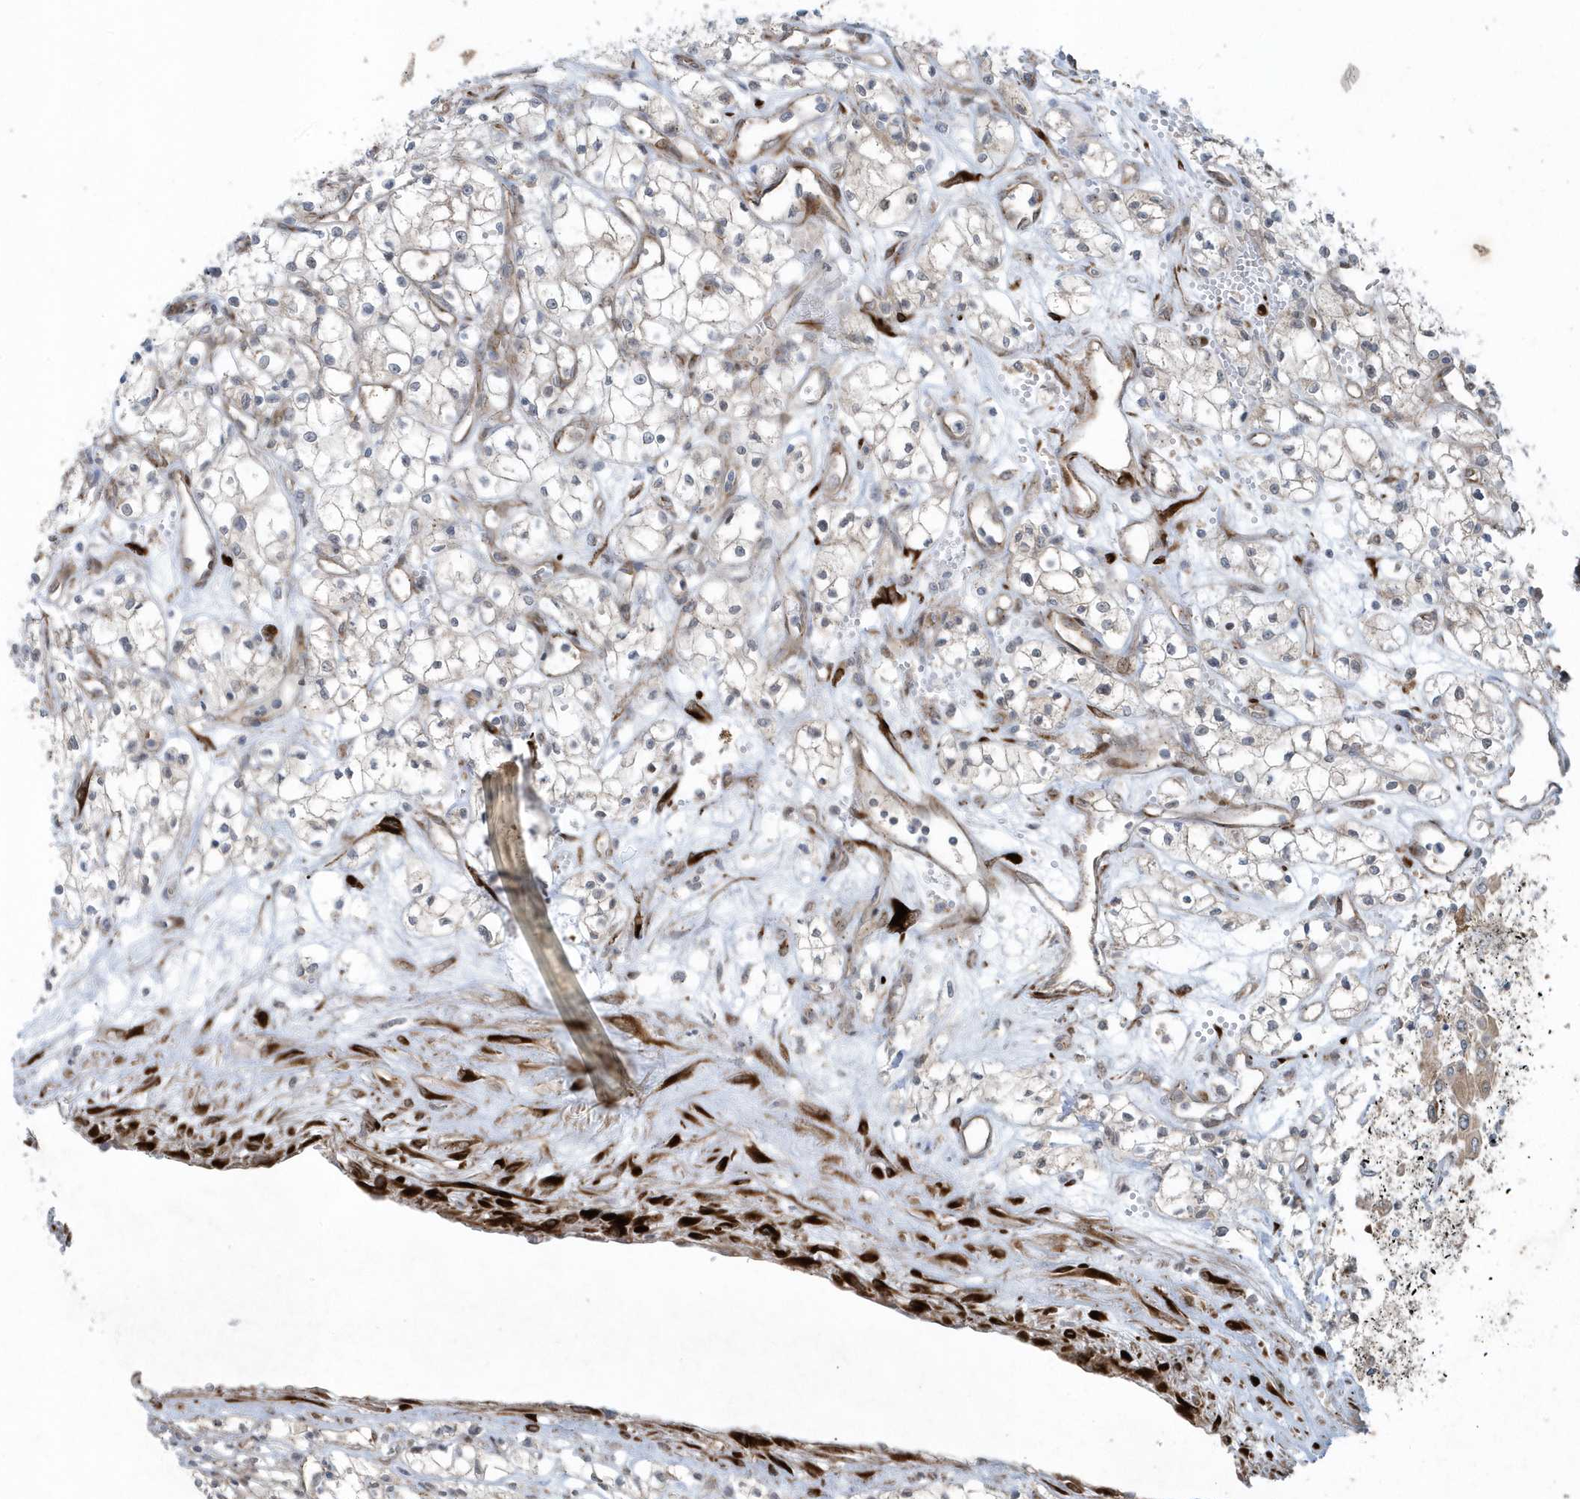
{"staining": {"intensity": "weak", "quantity": "<25%", "location": "cytoplasmic/membranous"}, "tissue": "renal cancer", "cell_type": "Tumor cells", "image_type": "cancer", "snomed": [{"axis": "morphology", "description": "Adenocarcinoma, NOS"}, {"axis": "topography", "description": "Kidney"}], "caption": "IHC image of human renal adenocarcinoma stained for a protein (brown), which shows no positivity in tumor cells. (DAB (3,3'-diaminobenzidine) immunohistochemistry visualized using brightfield microscopy, high magnification).", "gene": "FAM98A", "patient": {"sex": "male", "age": 59}}